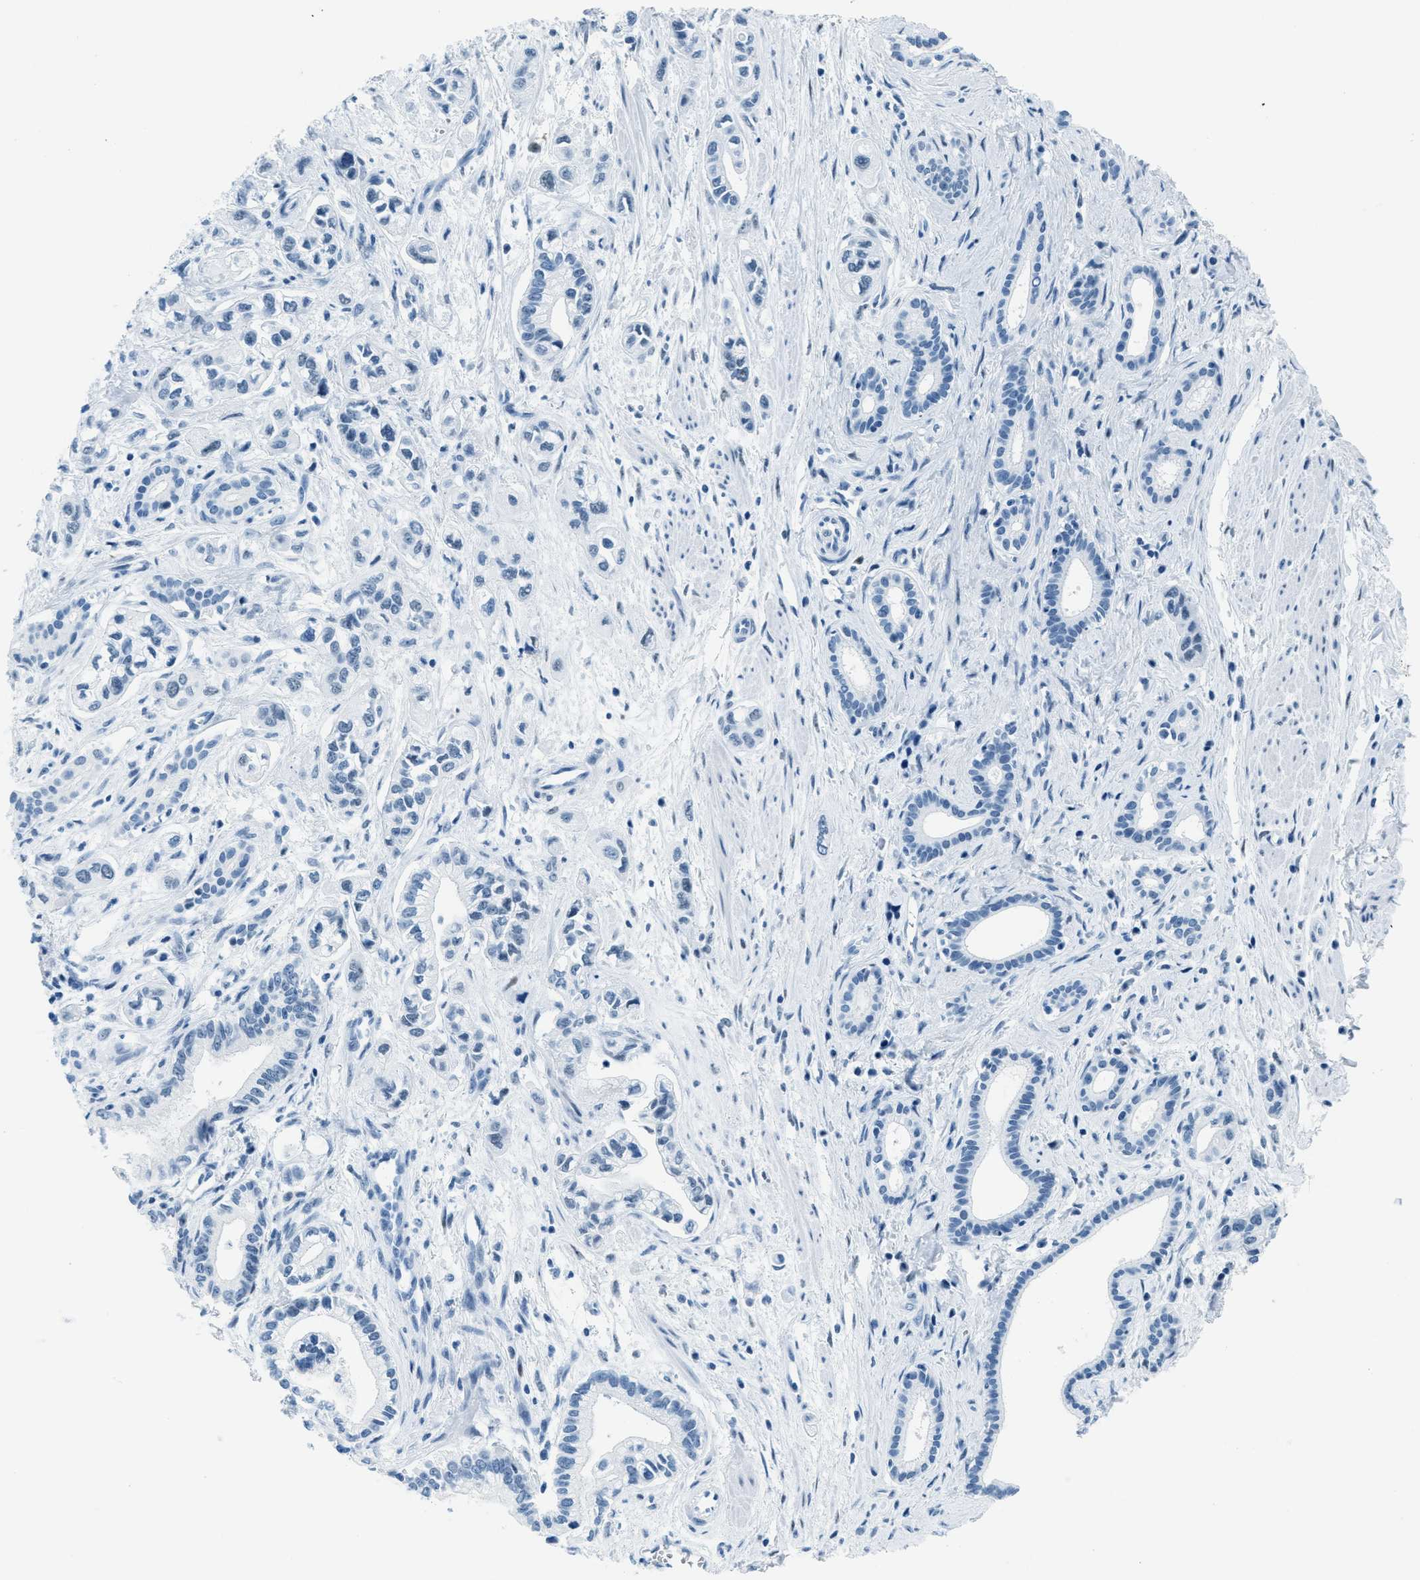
{"staining": {"intensity": "negative", "quantity": "none", "location": "none"}, "tissue": "pancreatic cancer", "cell_type": "Tumor cells", "image_type": "cancer", "snomed": [{"axis": "morphology", "description": "Adenocarcinoma, NOS"}, {"axis": "topography", "description": "Pancreas"}], "caption": "A high-resolution image shows IHC staining of pancreatic adenocarcinoma, which exhibits no significant positivity in tumor cells.", "gene": "PLA2G2A", "patient": {"sex": "male", "age": 74}}